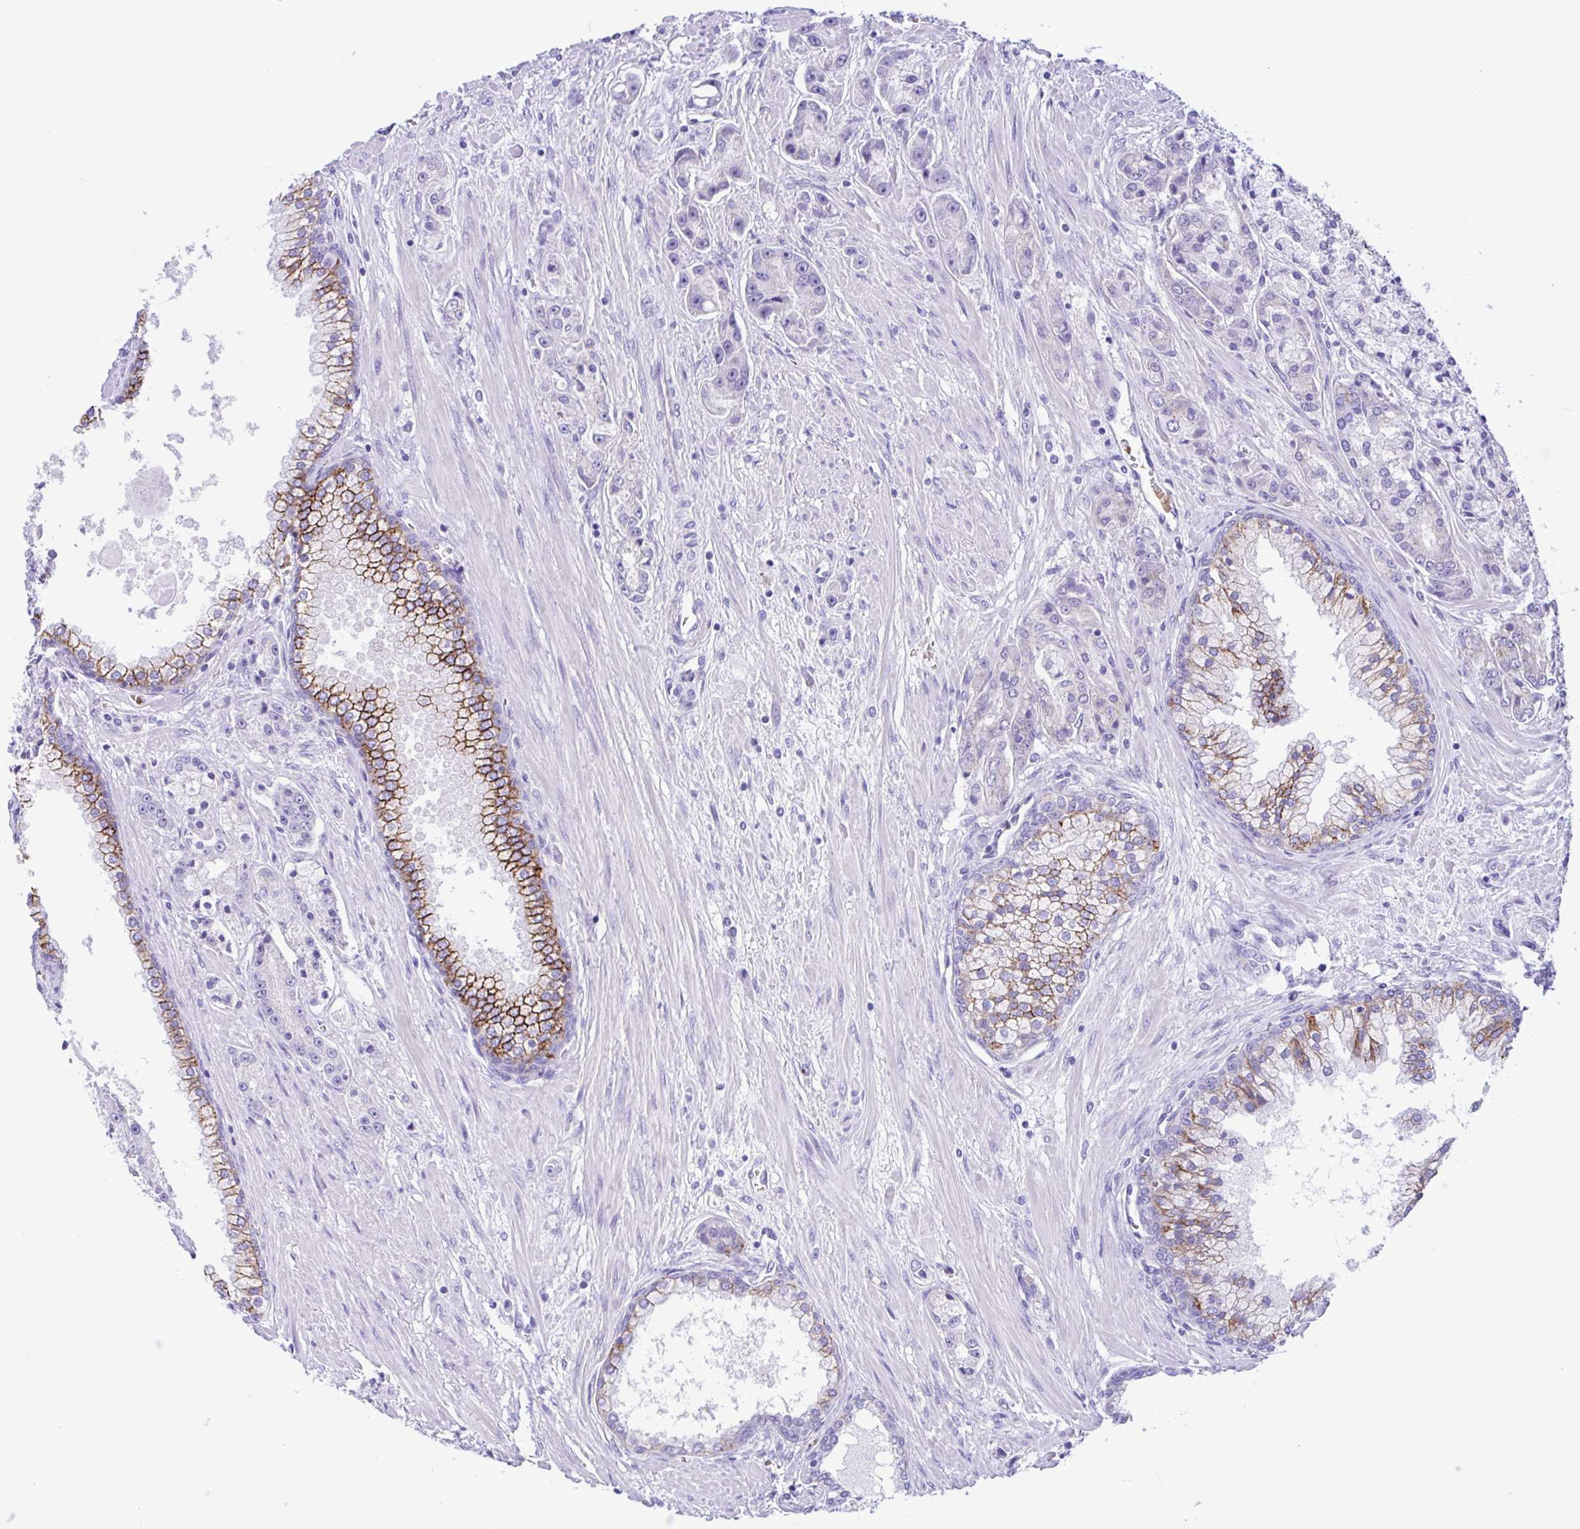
{"staining": {"intensity": "negative", "quantity": "none", "location": "none"}, "tissue": "prostate cancer", "cell_type": "Tumor cells", "image_type": "cancer", "snomed": [{"axis": "morphology", "description": "Adenocarcinoma, High grade"}, {"axis": "topography", "description": "Prostate"}], "caption": "The micrograph shows no significant staining in tumor cells of prostate cancer.", "gene": "TMEM79", "patient": {"sex": "male", "age": 67}}